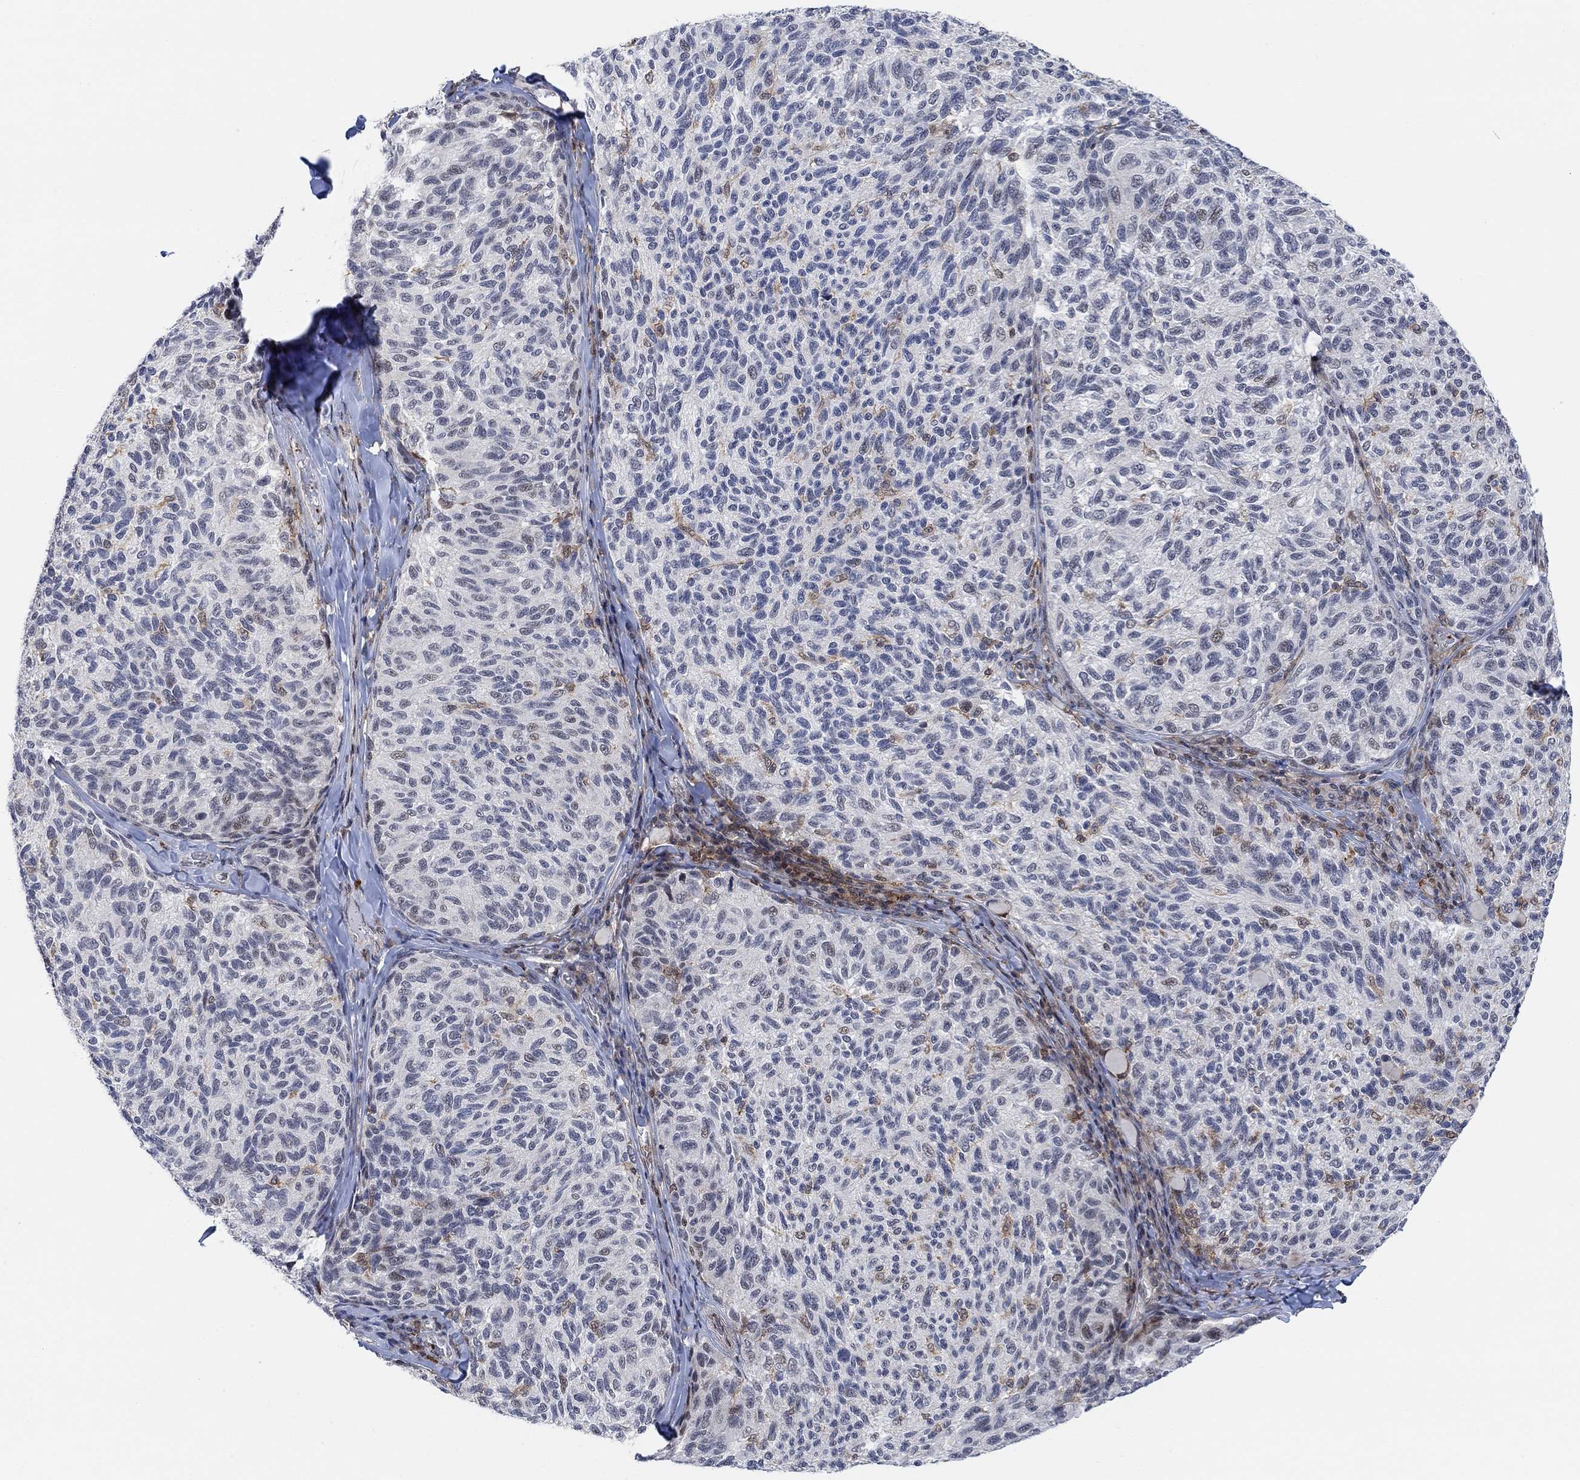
{"staining": {"intensity": "negative", "quantity": "none", "location": "none"}, "tissue": "melanoma", "cell_type": "Tumor cells", "image_type": "cancer", "snomed": [{"axis": "morphology", "description": "Malignant melanoma, NOS"}, {"axis": "topography", "description": "Skin"}], "caption": "A micrograph of human melanoma is negative for staining in tumor cells.", "gene": "PWWP2B", "patient": {"sex": "female", "age": 73}}